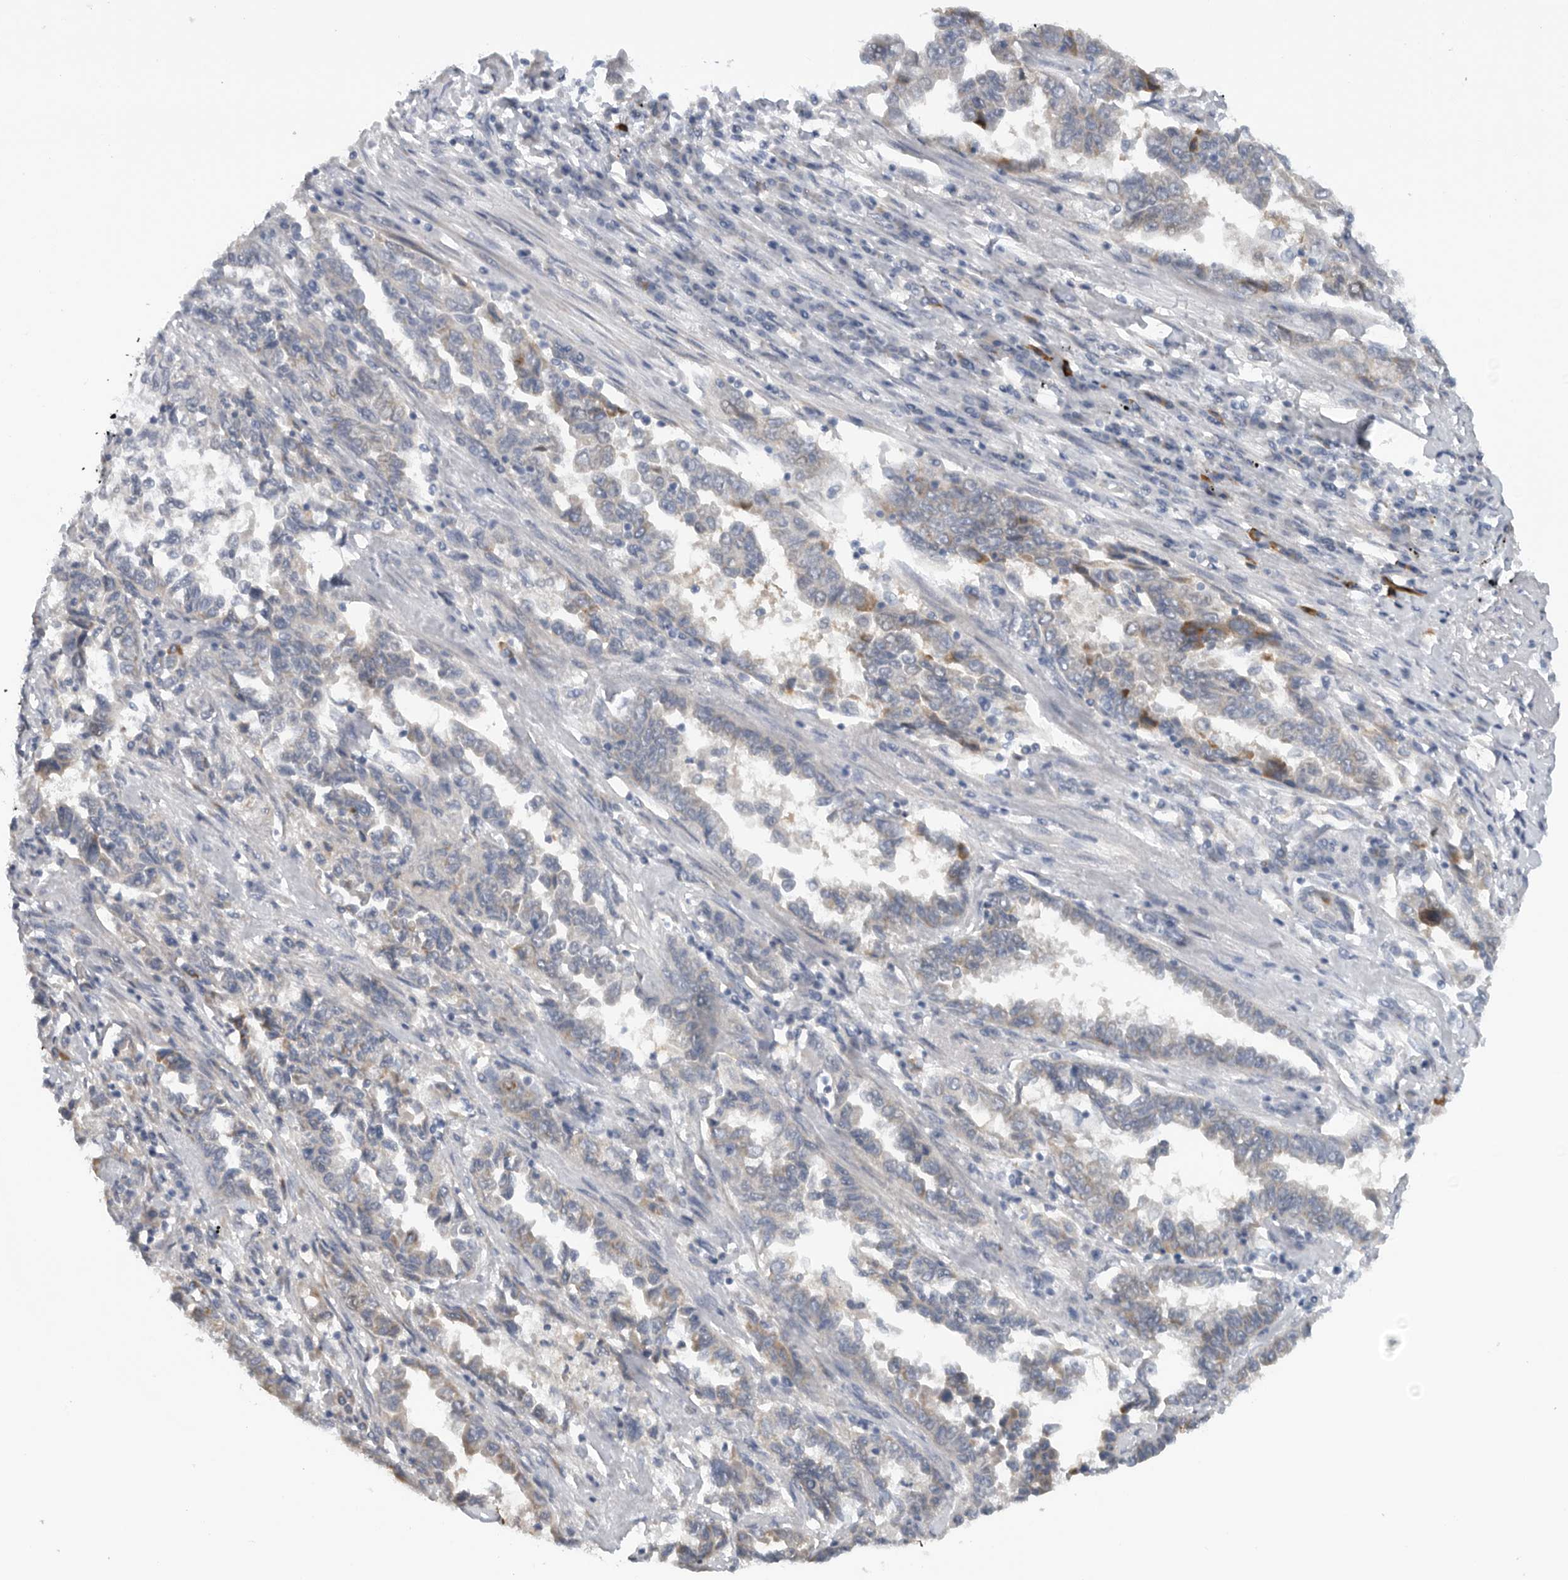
{"staining": {"intensity": "weak", "quantity": "<25%", "location": "cytoplasmic/membranous"}, "tissue": "lung cancer", "cell_type": "Tumor cells", "image_type": "cancer", "snomed": [{"axis": "morphology", "description": "Adenocarcinoma, NOS"}, {"axis": "topography", "description": "Lung"}], "caption": "An image of human lung cancer is negative for staining in tumor cells.", "gene": "DYRK2", "patient": {"sex": "female", "age": 51}}